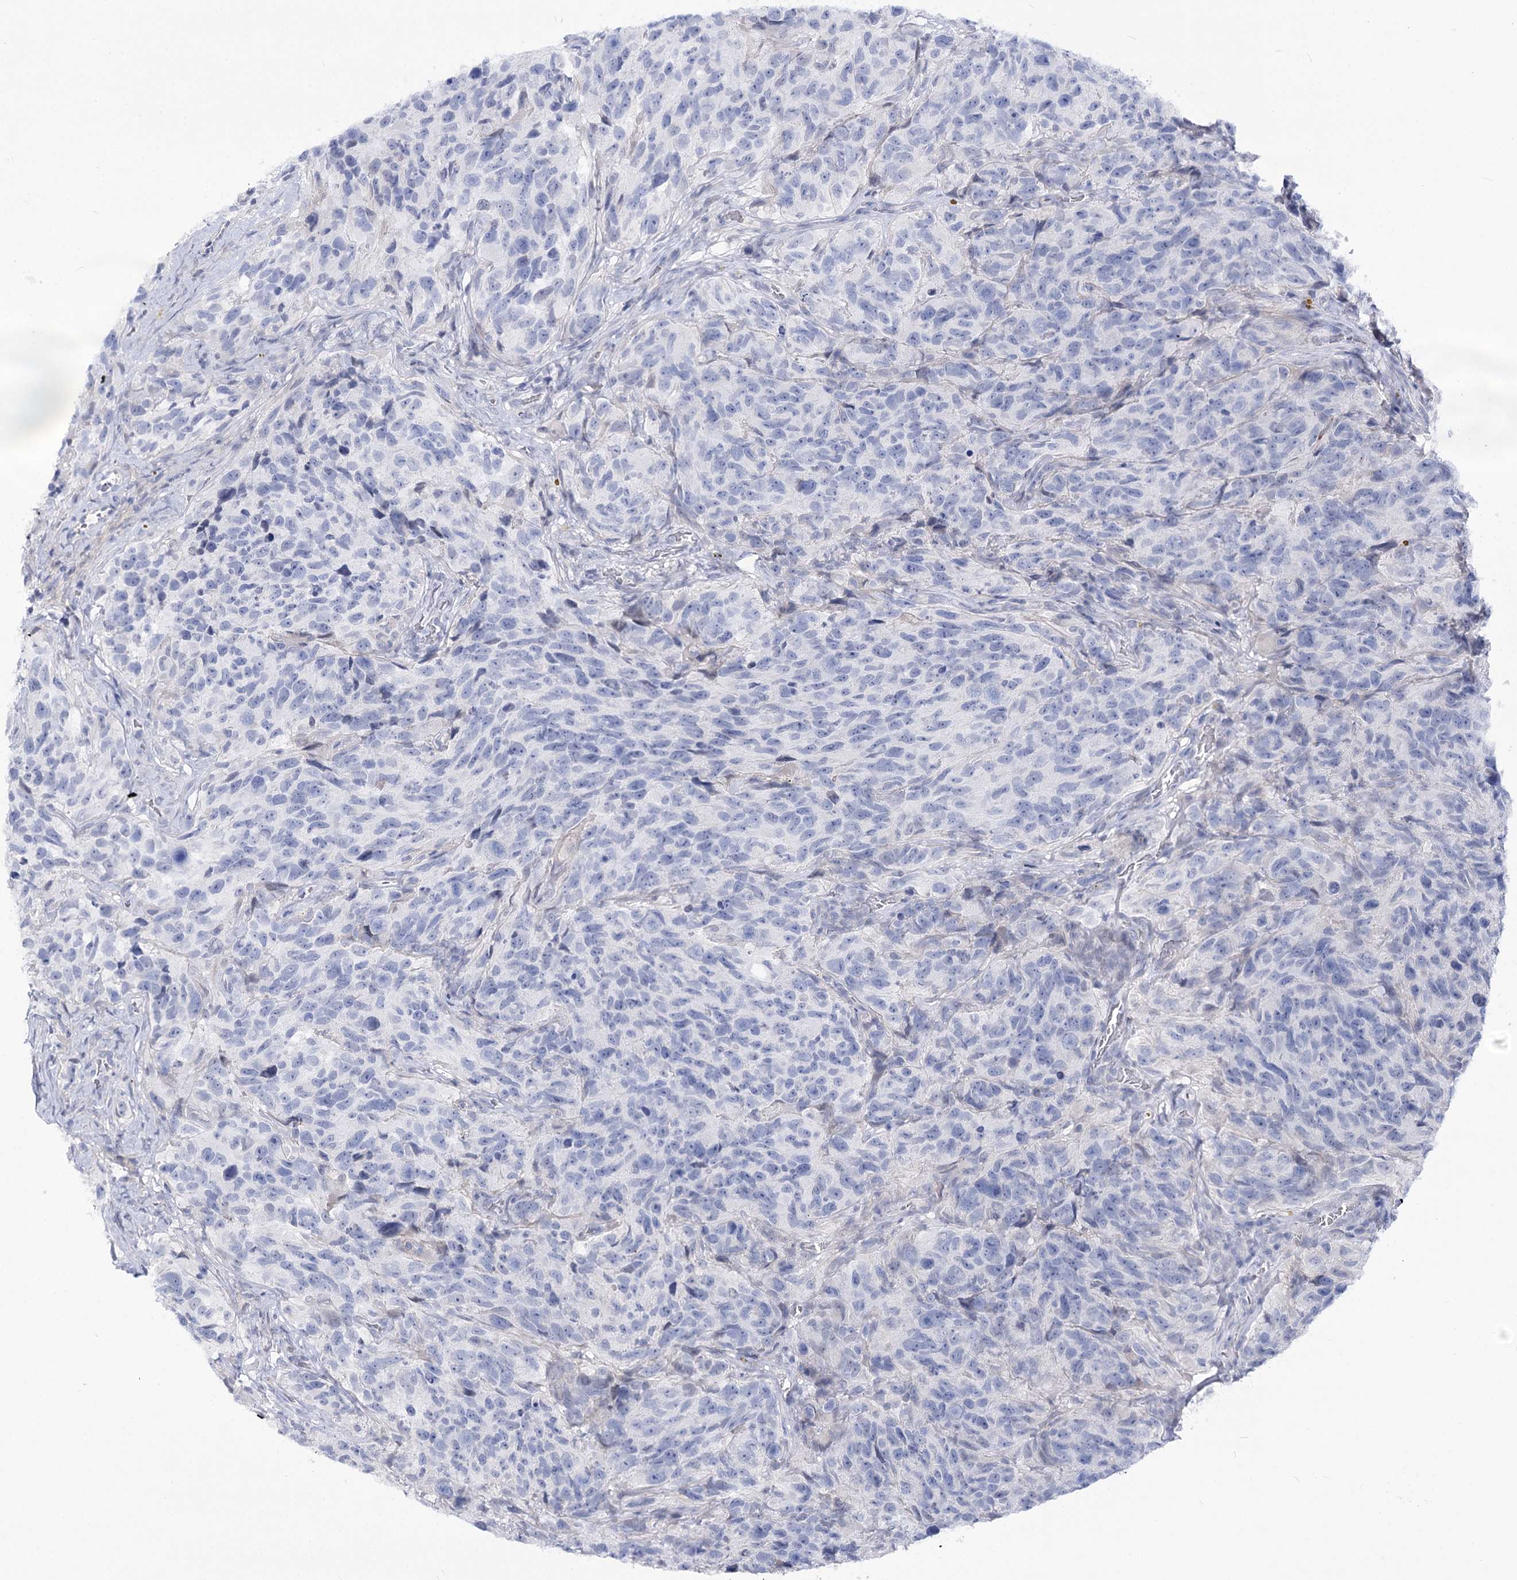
{"staining": {"intensity": "negative", "quantity": "none", "location": "none"}, "tissue": "glioma", "cell_type": "Tumor cells", "image_type": "cancer", "snomed": [{"axis": "morphology", "description": "Glioma, malignant, High grade"}, {"axis": "topography", "description": "Brain"}], "caption": "The immunohistochemistry image has no significant positivity in tumor cells of glioma tissue. The staining is performed using DAB (3,3'-diaminobenzidine) brown chromogen with nuclei counter-stained in using hematoxylin.", "gene": "ATP10B", "patient": {"sex": "male", "age": 69}}